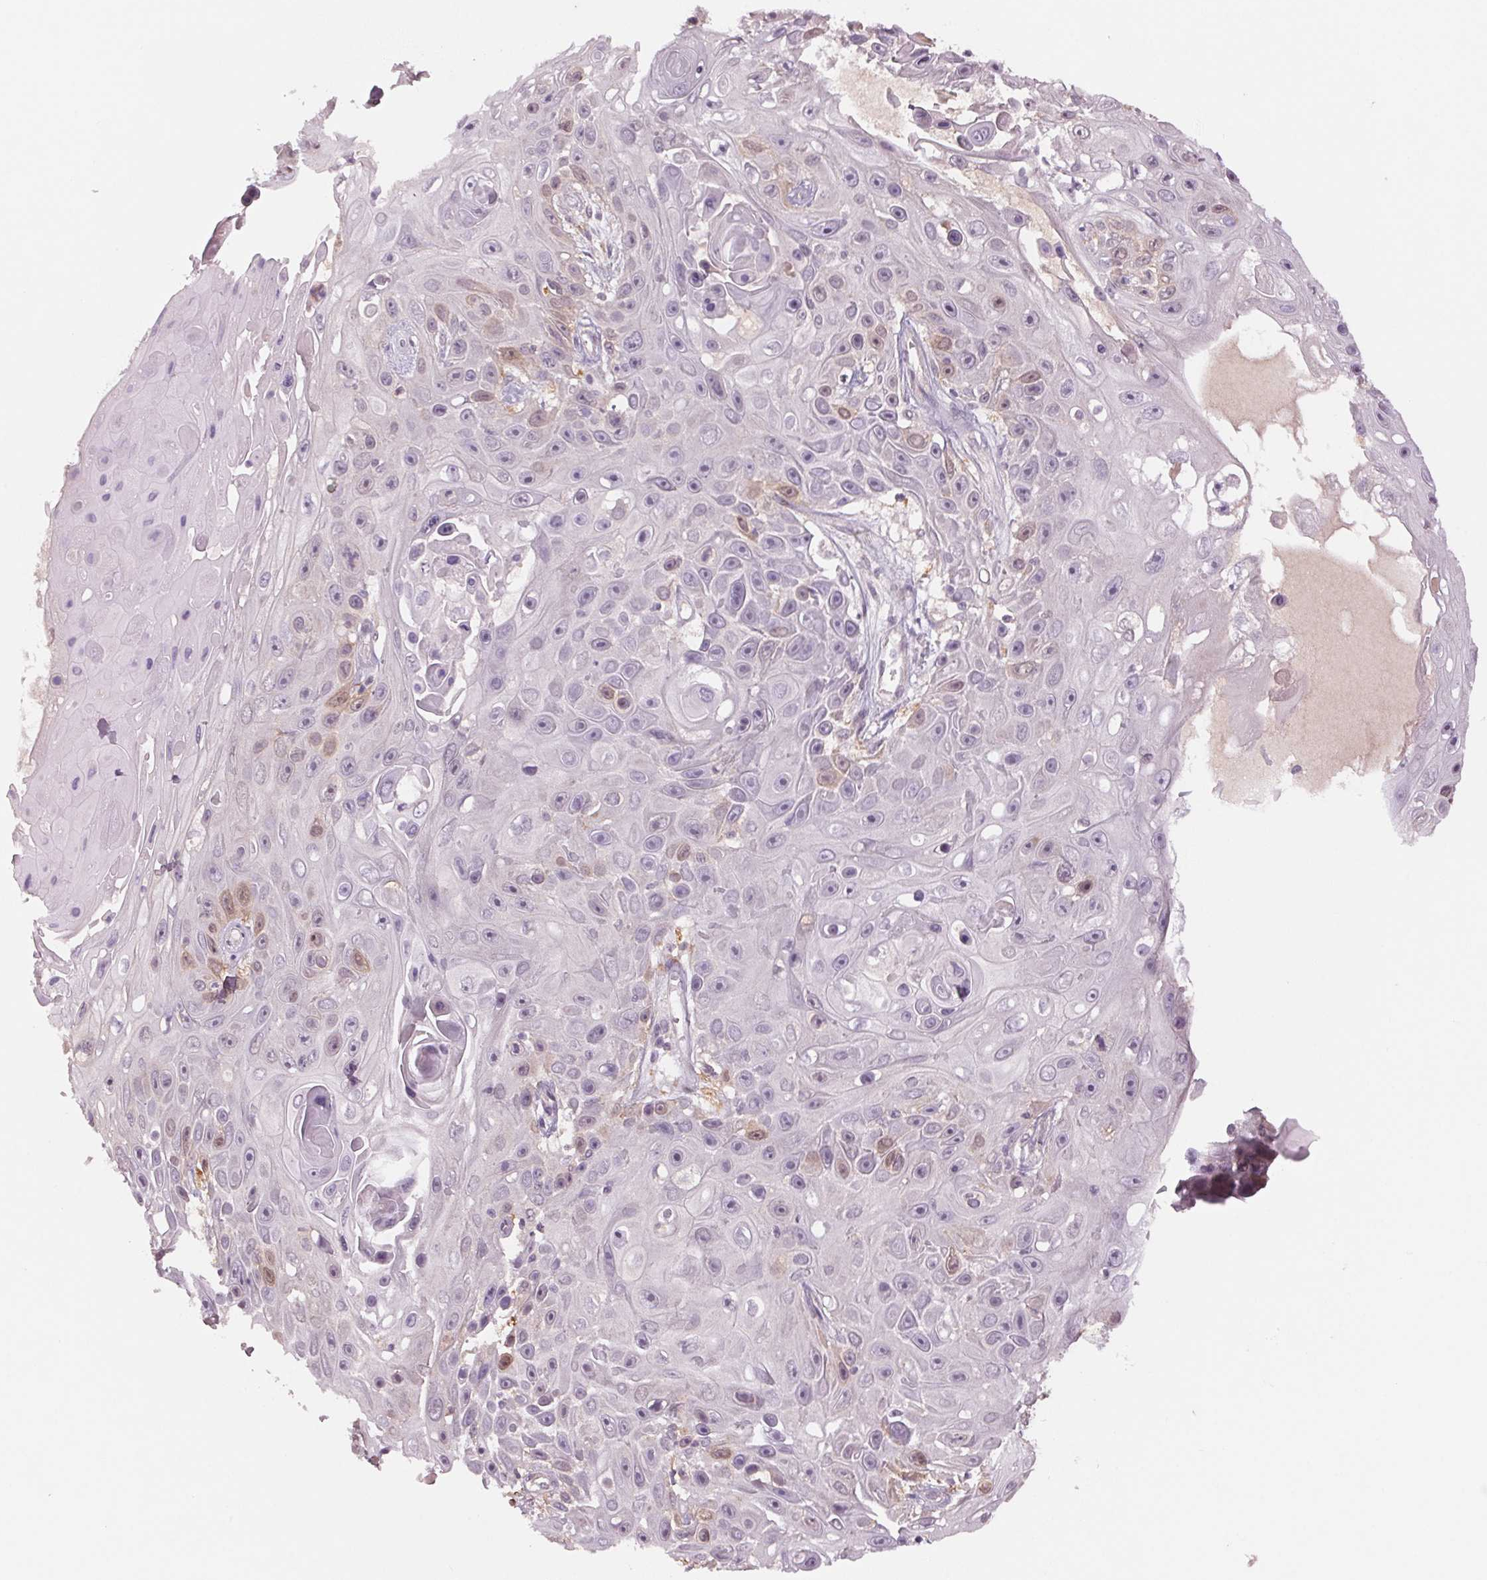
{"staining": {"intensity": "negative", "quantity": "none", "location": "none"}, "tissue": "skin cancer", "cell_type": "Tumor cells", "image_type": "cancer", "snomed": [{"axis": "morphology", "description": "Squamous cell carcinoma, NOS"}, {"axis": "topography", "description": "Skin"}], "caption": "A micrograph of skin cancer stained for a protein displays no brown staining in tumor cells. (Immunohistochemistry (ihc), brightfield microscopy, high magnification).", "gene": "PPIA", "patient": {"sex": "male", "age": 82}}